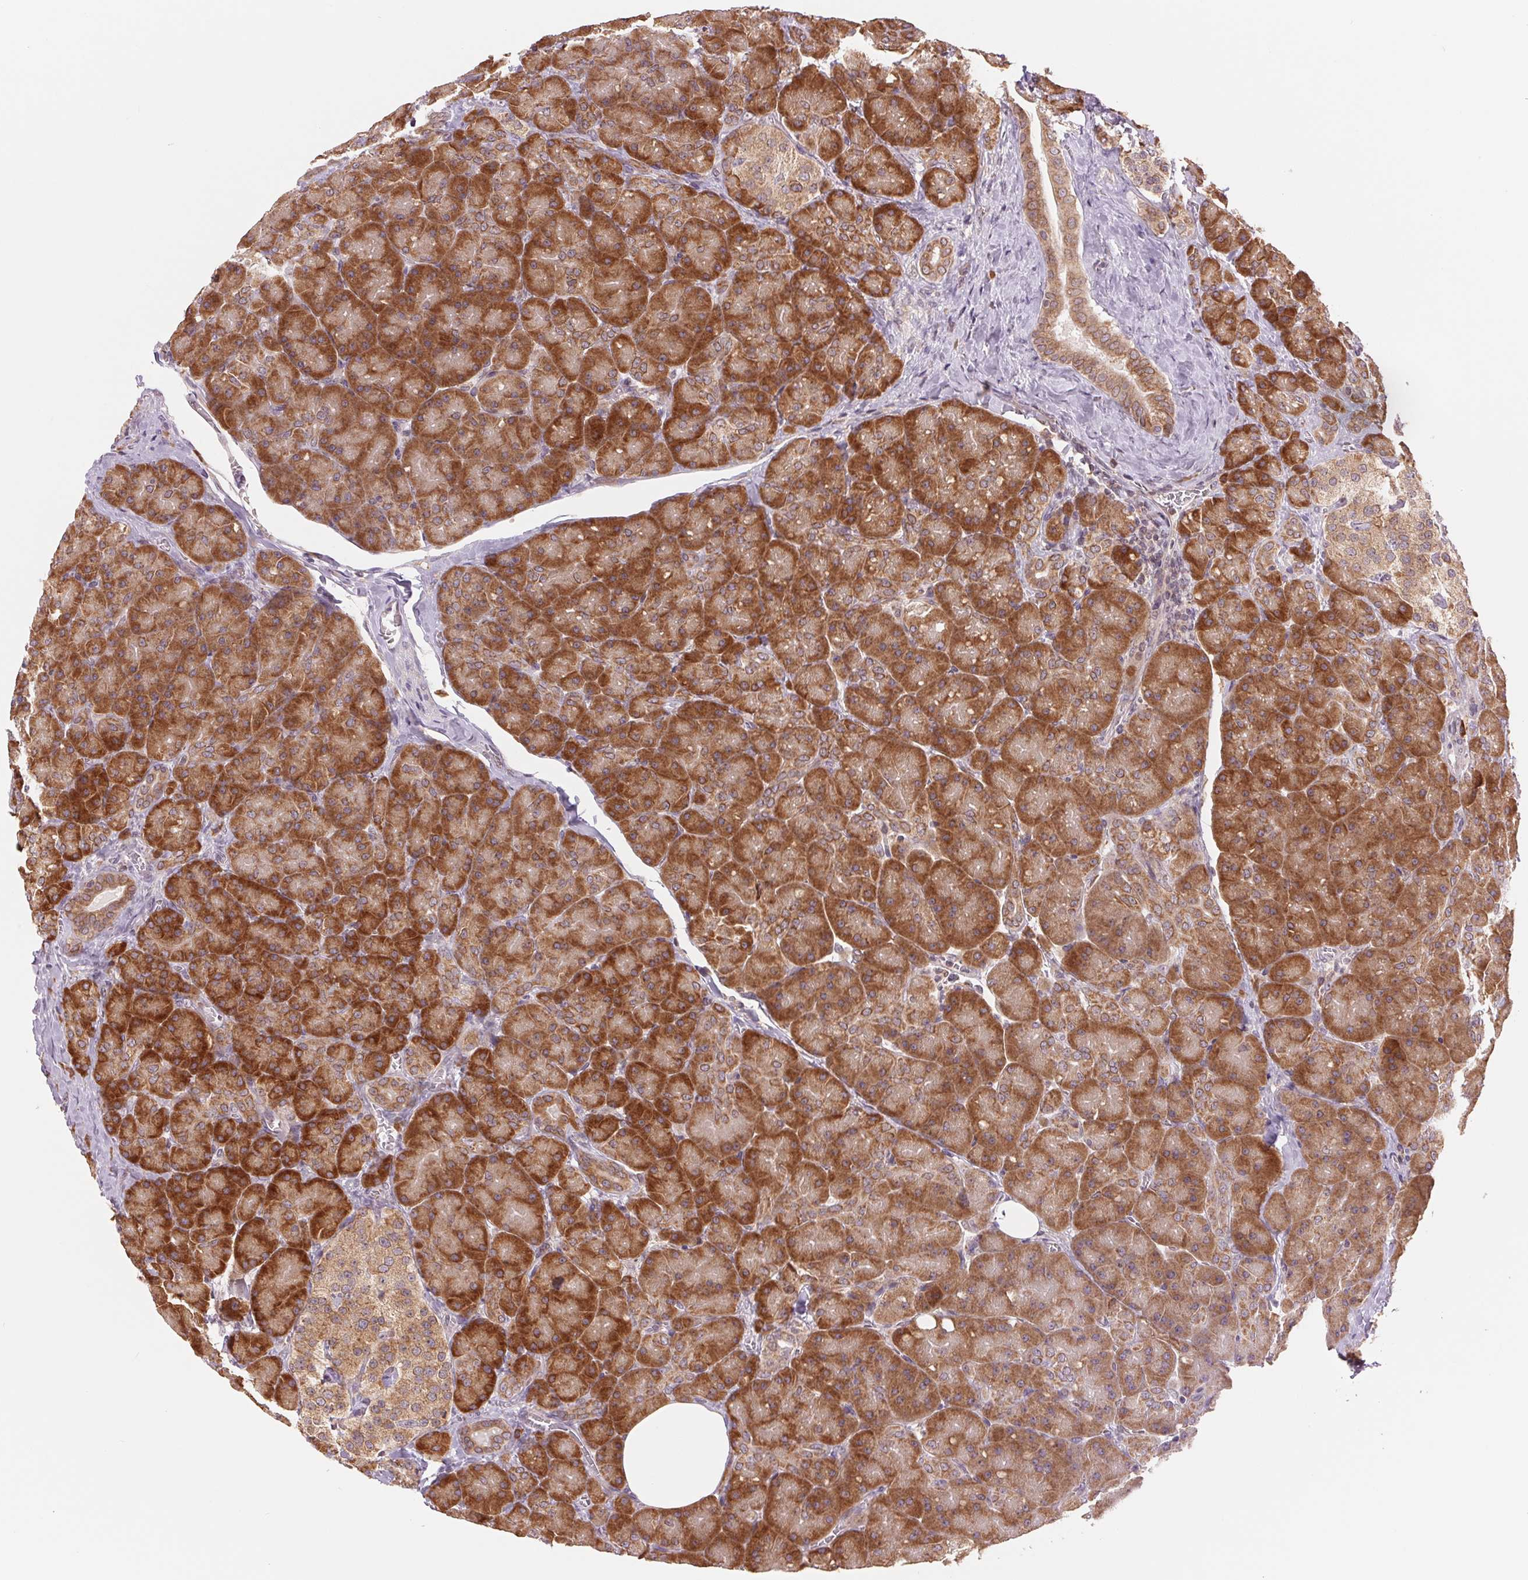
{"staining": {"intensity": "strong", "quantity": ">75%", "location": "cytoplasmic/membranous"}, "tissue": "pancreas", "cell_type": "Exocrine glandular cells", "image_type": "normal", "snomed": [{"axis": "morphology", "description": "Normal tissue, NOS"}, {"axis": "topography", "description": "Pancreas"}], "caption": "IHC (DAB (3,3'-diaminobenzidine)) staining of normal human pancreas displays strong cytoplasmic/membranous protein positivity in approximately >75% of exocrine glandular cells. (Brightfield microscopy of DAB IHC at high magnification).", "gene": "TECR", "patient": {"sex": "male", "age": 55}}